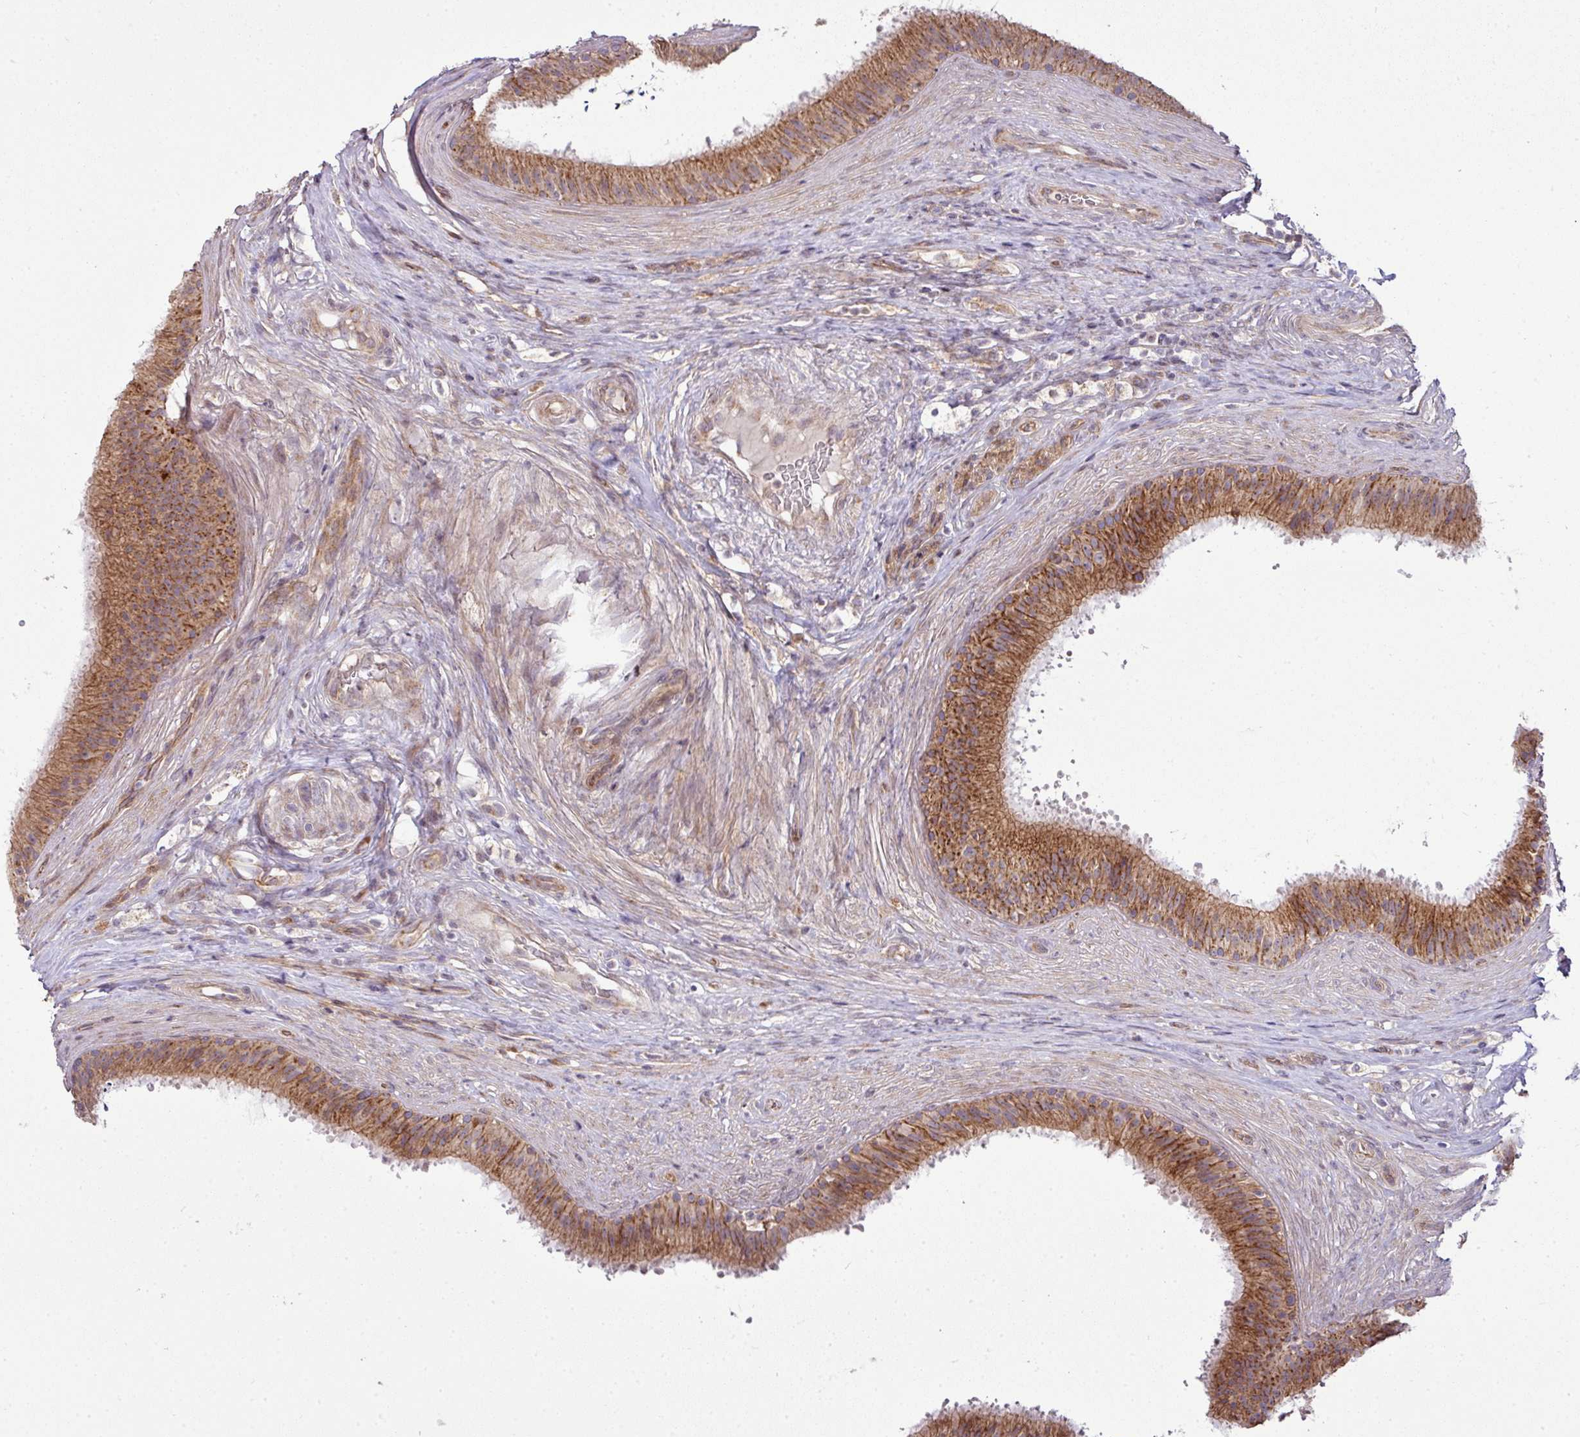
{"staining": {"intensity": "moderate", "quantity": ">75%", "location": "cytoplasmic/membranous"}, "tissue": "epididymis", "cell_type": "Glandular cells", "image_type": "normal", "snomed": [{"axis": "morphology", "description": "Normal tissue, NOS"}, {"axis": "topography", "description": "Testis"}, {"axis": "topography", "description": "Epididymis"}], "caption": "High-magnification brightfield microscopy of unremarkable epididymis stained with DAB (3,3'-diaminobenzidine) (brown) and counterstained with hematoxylin (blue). glandular cells exhibit moderate cytoplasmic/membranous expression is present in approximately>75% of cells. (Brightfield microscopy of DAB IHC at high magnification).", "gene": "TIMMDC1", "patient": {"sex": "male", "age": 41}}